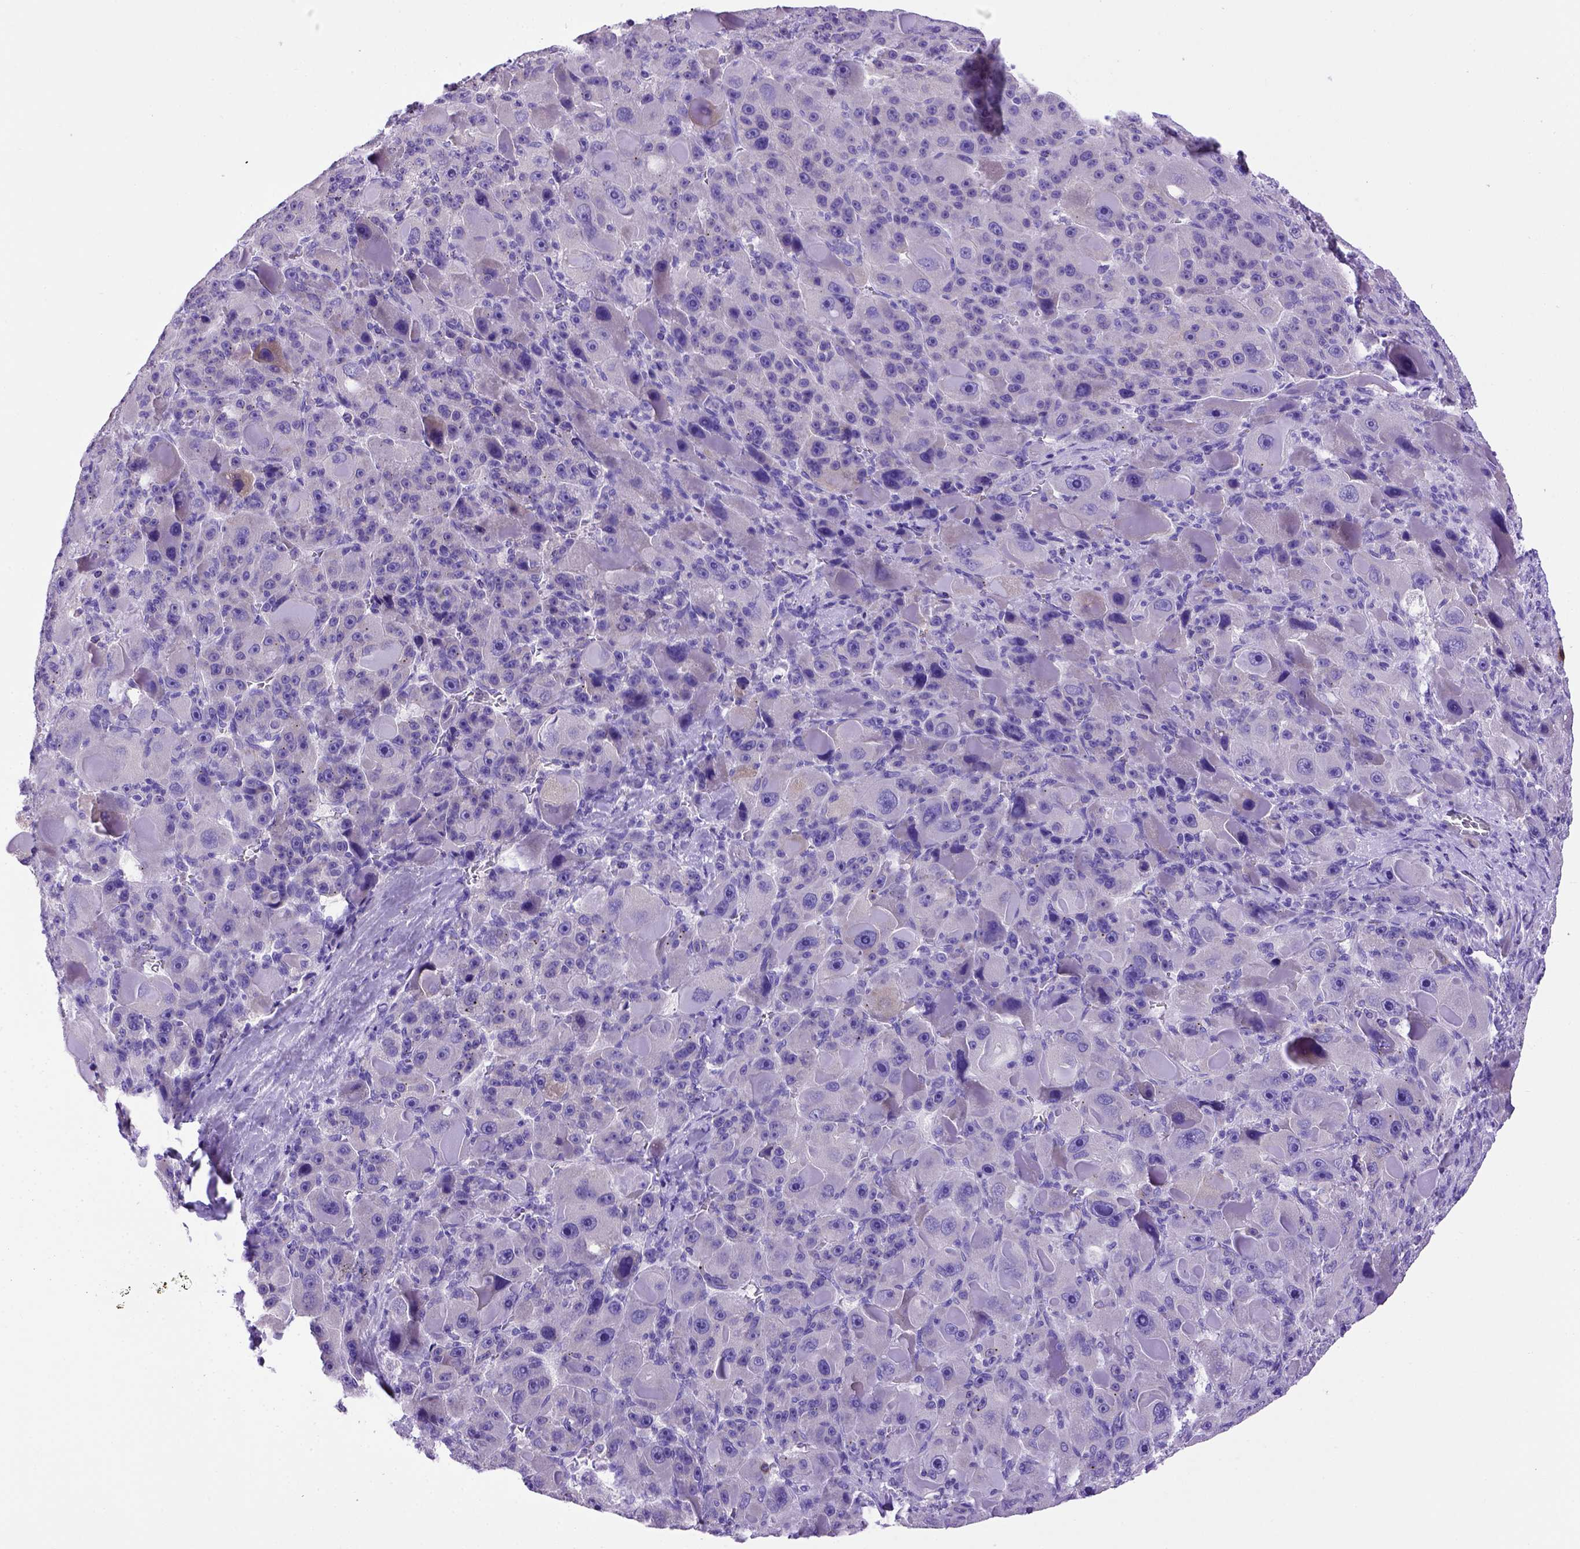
{"staining": {"intensity": "negative", "quantity": "none", "location": "none"}, "tissue": "liver cancer", "cell_type": "Tumor cells", "image_type": "cancer", "snomed": [{"axis": "morphology", "description": "Carcinoma, Hepatocellular, NOS"}, {"axis": "topography", "description": "Liver"}], "caption": "Immunohistochemistry (IHC) photomicrograph of liver hepatocellular carcinoma stained for a protein (brown), which demonstrates no expression in tumor cells.", "gene": "PTGES", "patient": {"sex": "male", "age": 76}}